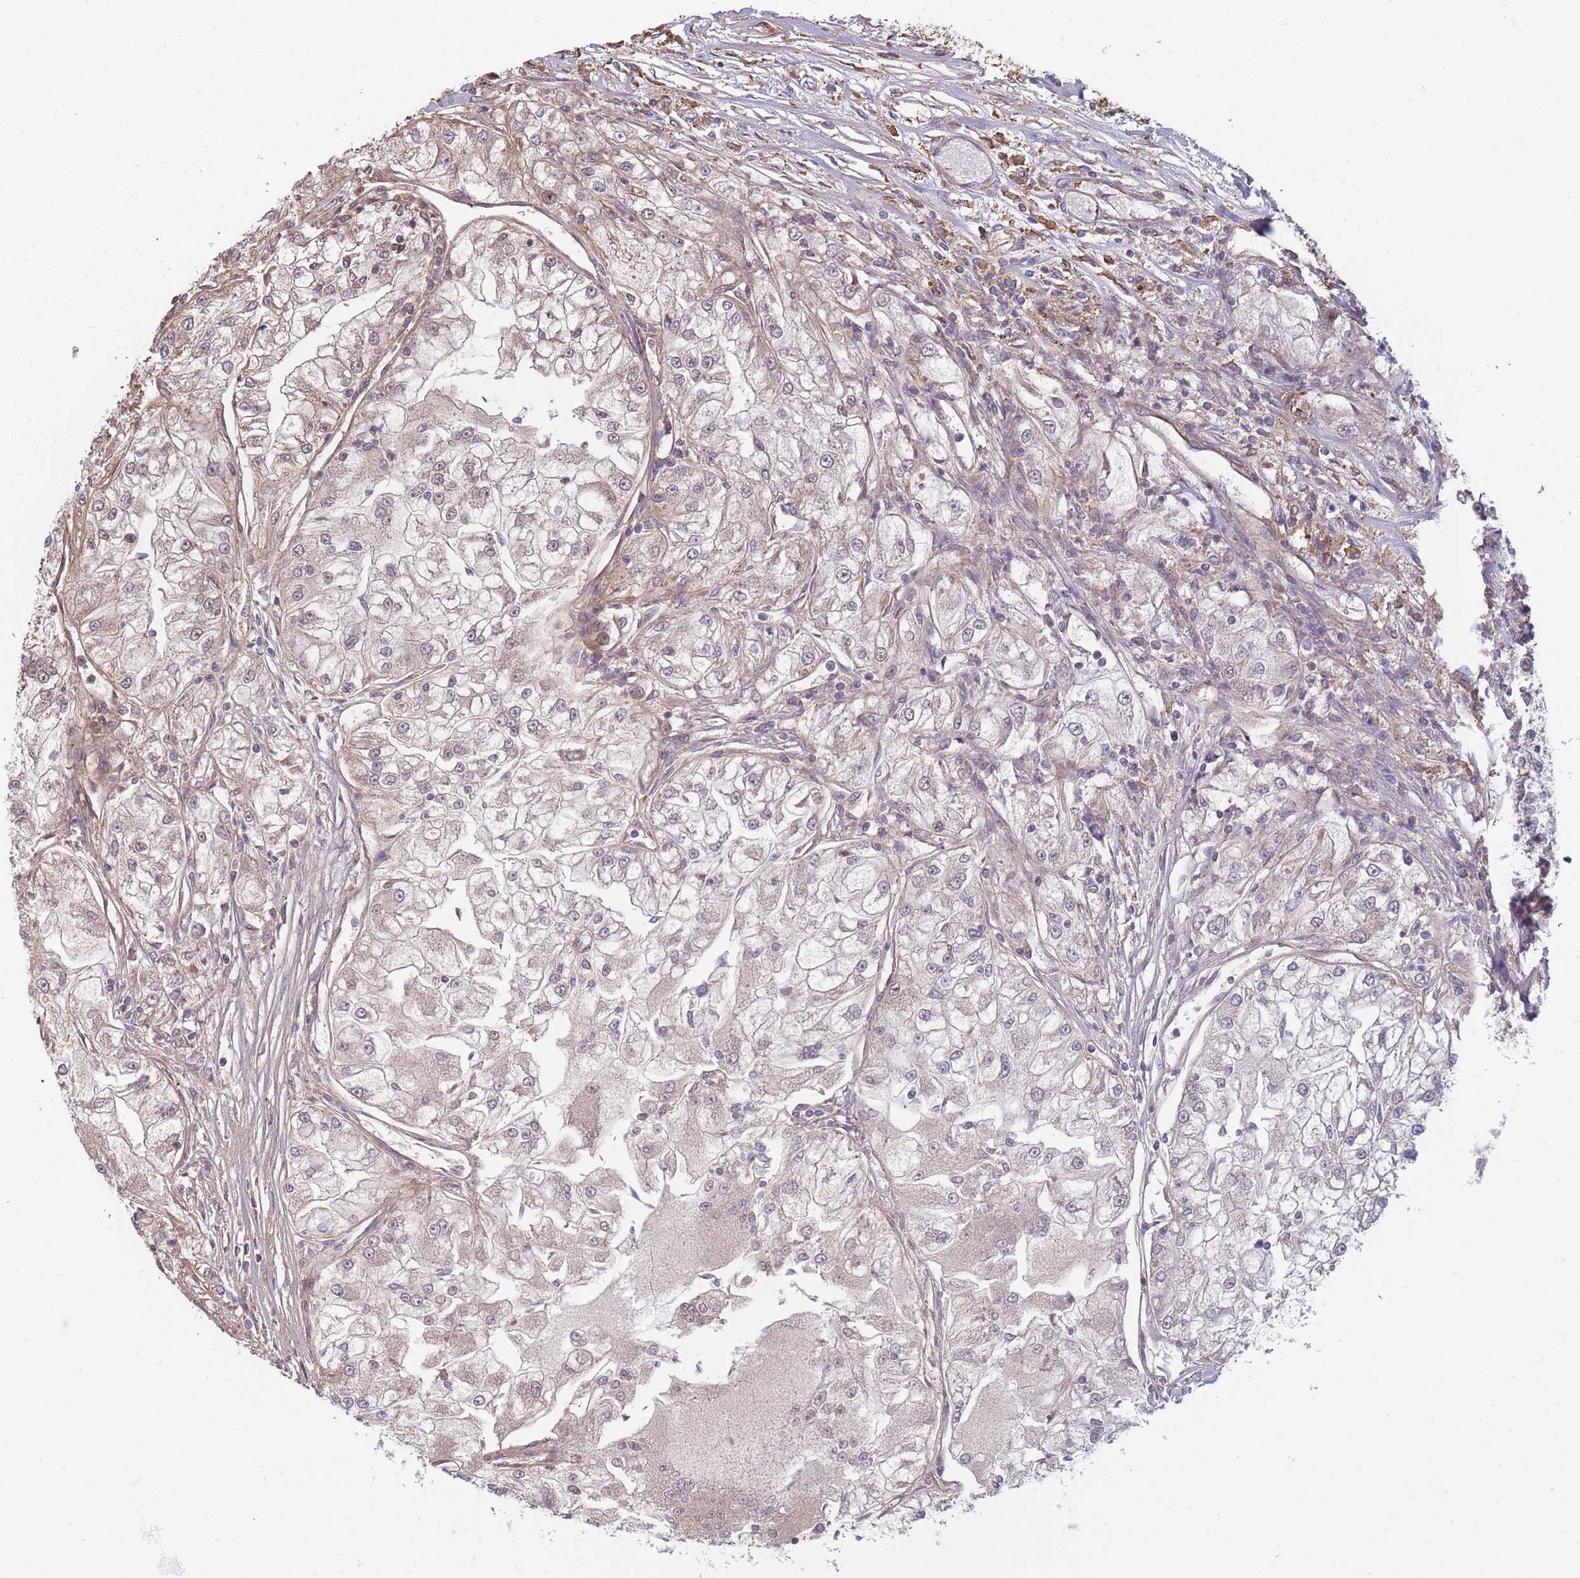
{"staining": {"intensity": "negative", "quantity": "none", "location": "none"}, "tissue": "renal cancer", "cell_type": "Tumor cells", "image_type": "cancer", "snomed": [{"axis": "morphology", "description": "Adenocarcinoma, NOS"}, {"axis": "topography", "description": "Kidney"}], "caption": "DAB (3,3'-diaminobenzidine) immunohistochemical staining of adenocarcinoma (renal) reveals no significant positivity in tumor cells.", "gene": "KAT2A", "patient": {"sex": "female", "age": 72}}